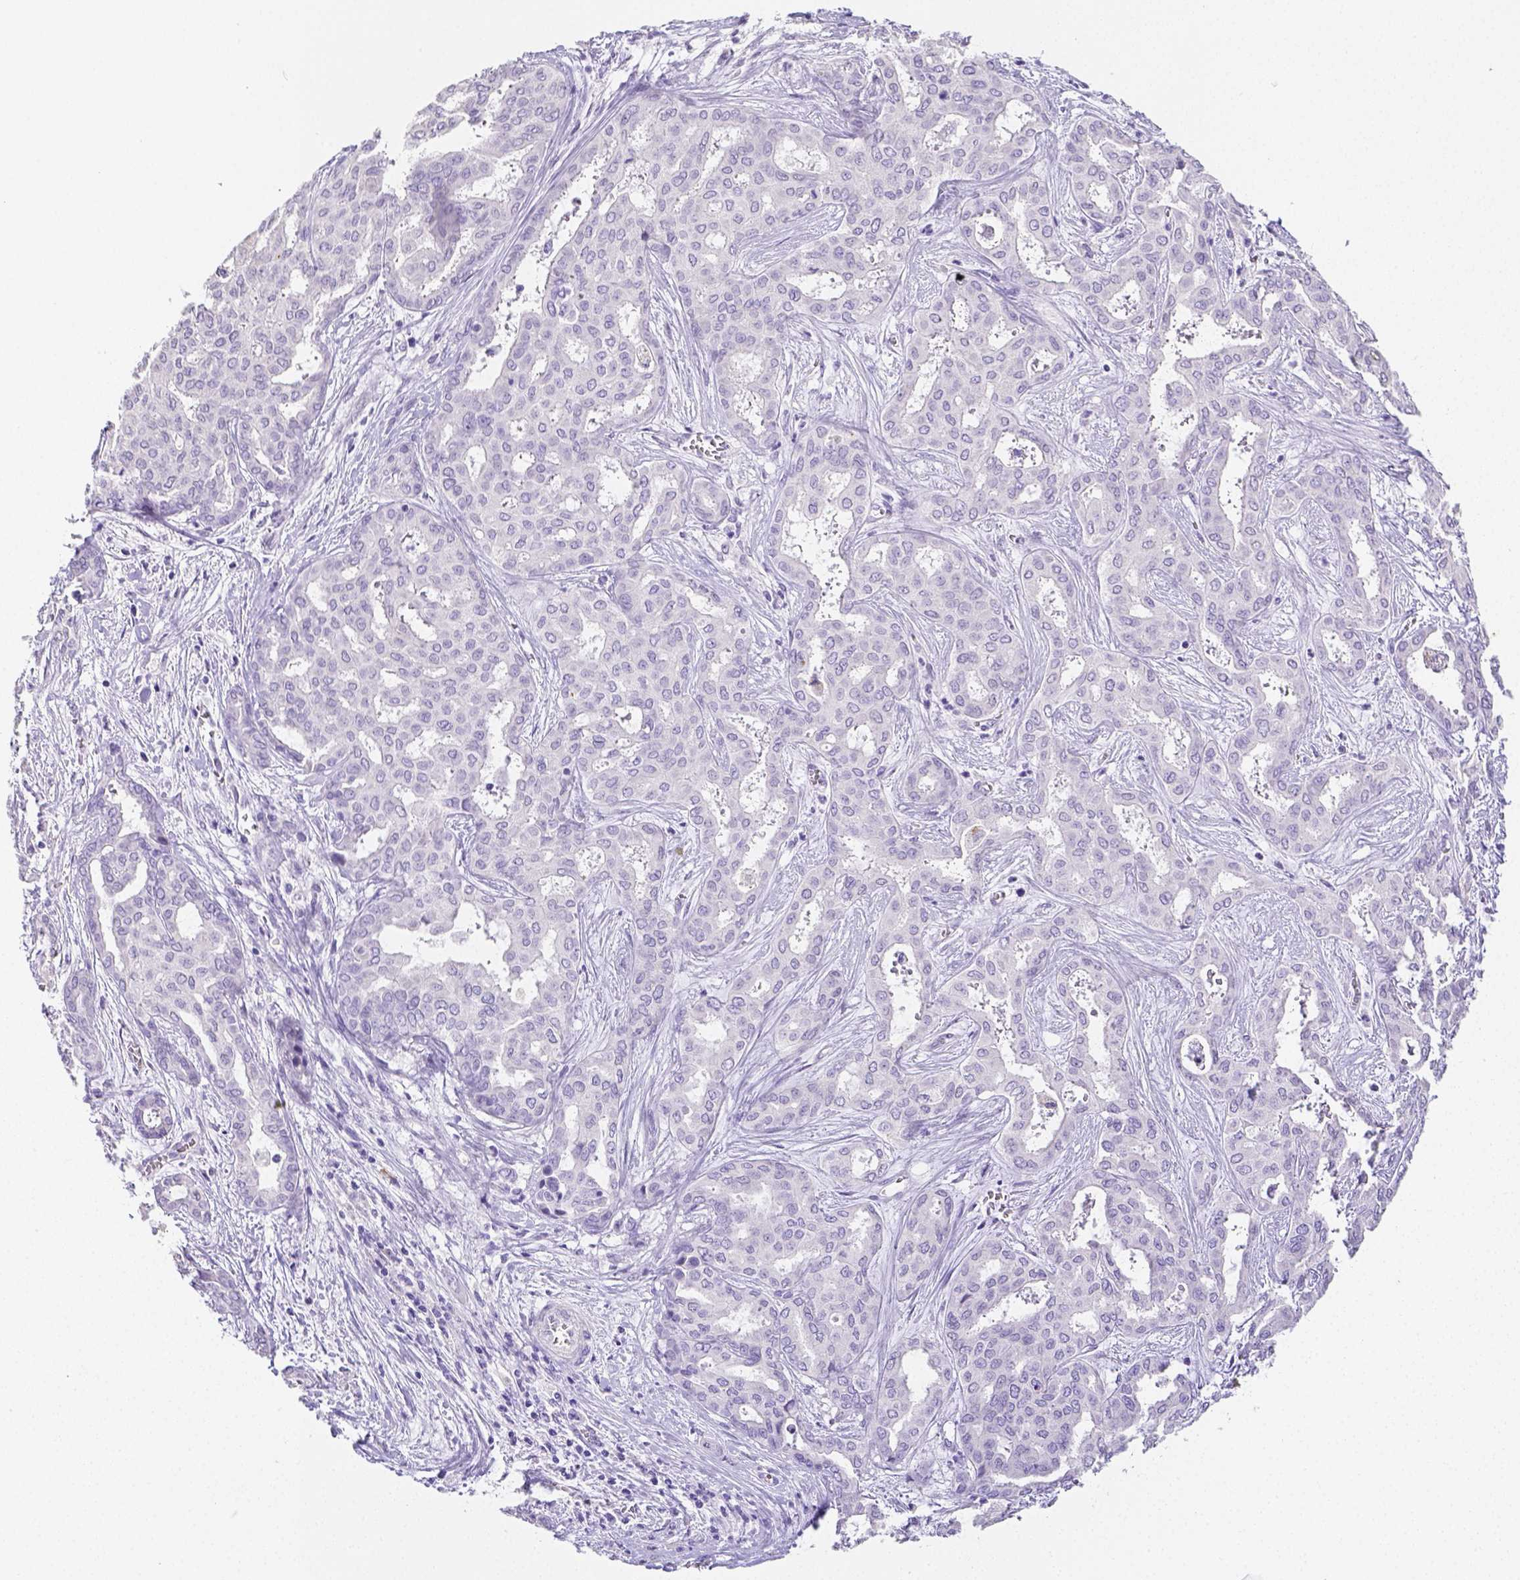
{"staining": {"intensity": "negative", "quantity": "none", "location": "none"}, "tissue": "liver cancer", "cell_type": "Tumor cells", "image_type": "cancer", "snomed": [{"axis": "morphology", "description": "Cholangiocarcinoma"}, {"axis": "topography", "description": "Liver"}], "caption": "Immunohistochemistry (IHC) of liver cancer displays no expression in tumor cells.", "gene": "ARHGAP36", "patient": {"sex": "female", "age": 64}}